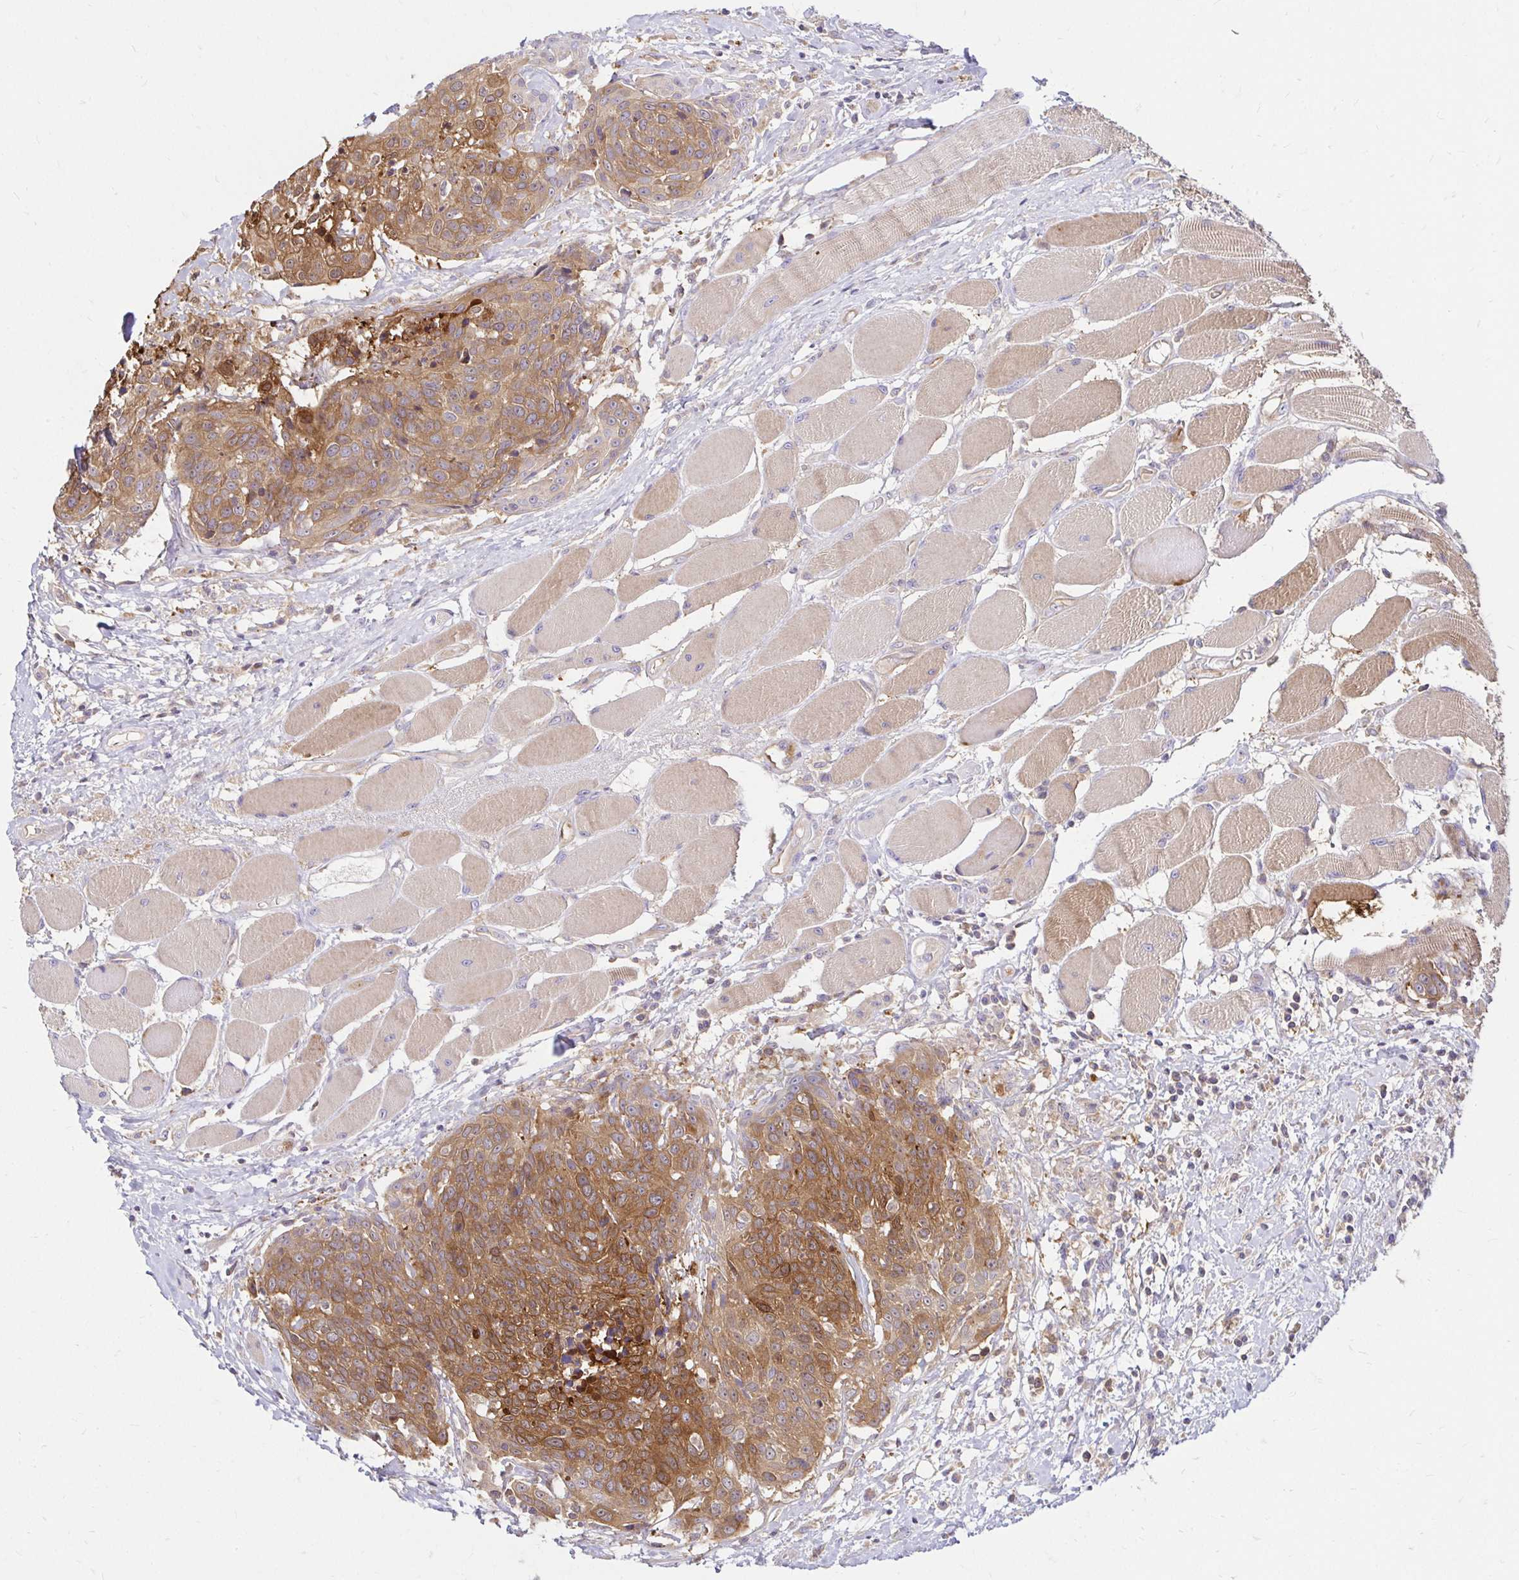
{"staining": {"intensity": "moderate", "quantity": ">75%", "location": "cytoplasmic/membranous"}, "tissue": "head and neck cancer", "cell_type": "Tumor cells", "image_type": "cancer", "snomed": [{"axis": "morphology", "description": "Squamous cell carcinoma, NOS"}, {"axis": "topography", "description": "Oral tissue"}, {"axis": "topography", "description": "Head-Neck"}], "caption": "A photomicrograph of human head and neck squamous cell carcinoma stained for a protein reveals moderate cytoplasmic/membranous brown staining in tumor cells. The protein of interest is shown in brown color, while the nuclei are stained blue.", "gene": "ITGA2", "patient": {"sex": "male", "age": 64}}